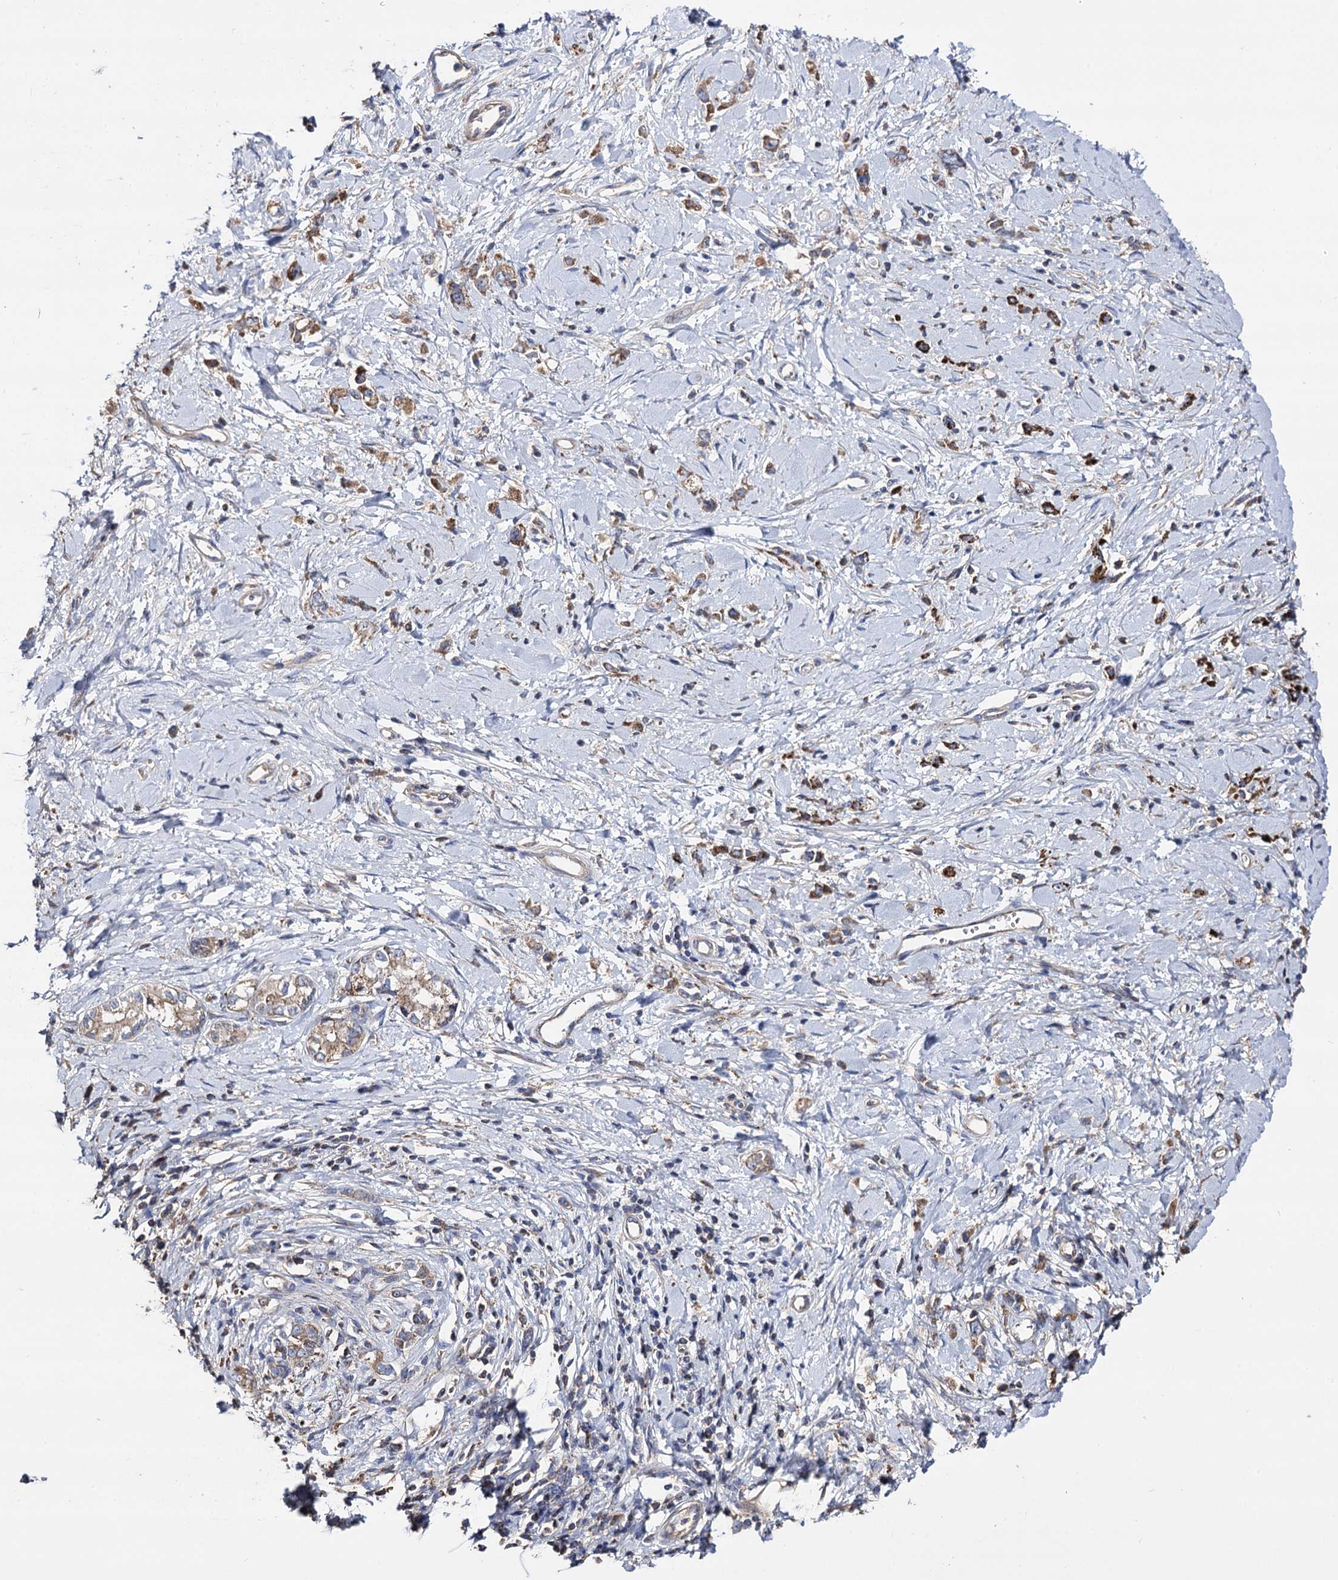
{"staining": {"intensity": "weak", "quantity": ">75%", "location": "cytoplasmic/membranous"}, "tissue": "stomach cancer", "cell_type": "Tumor cells", "image_type": "cancer", "snomed": [{"axis": "morphology", "description": "Adenocarcinoma, NOS"}, {"axis": "topography", "description": "Stomach"}], "caption": "Immunohistochemistry image of stomach cancer (adenocarcinoma) stained for a protein (brown), which shows low levels of weak cytoplasmic/membranous expression in approximately >75% of tumor cells.", "gene": "IQCH", "patient": {"sex": "female", "age": 76}}